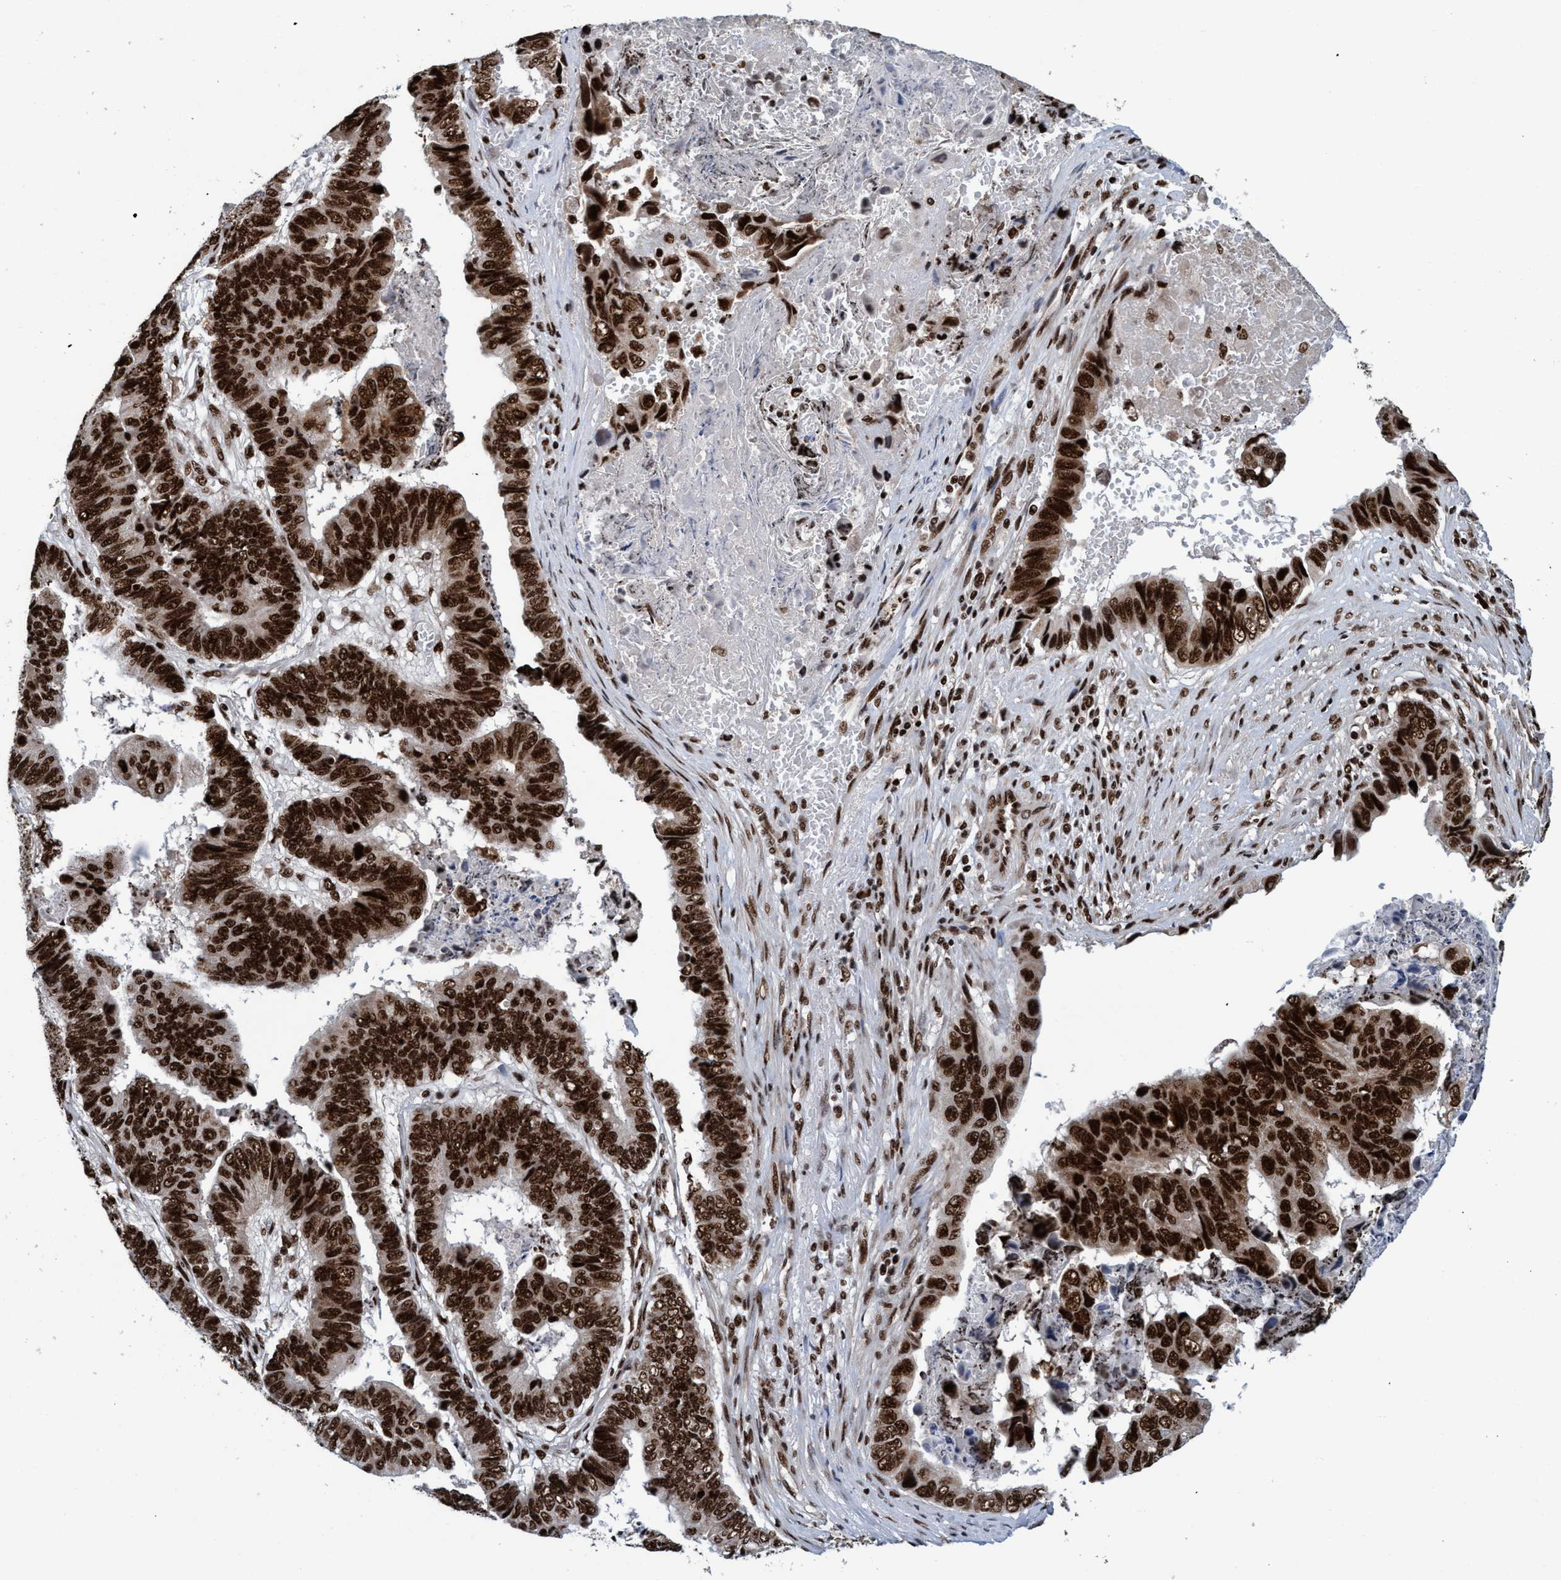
{"staining": {"intensity": "strong", "quantity": ">75%", "location": "cytoplasmic/membranous,nuclear"}, "tissue": "stomach cancer", "cell_type": "Tumor cells", "image_type": "cancer", "snomed": [{"axis": "morphology", "description": "Adenocarcinoma, NOS"}, {"axis": "topography", "description": "Stomach, lower"}], "caption": "A brown stain labels strong cytoplasmic/membranous and nuclear positivity of a protein in stomach cancer (adenocarcinoma) tumor cells.", "gene": "TOPBP1", "patient": {"sex": "male", "age": 77}}